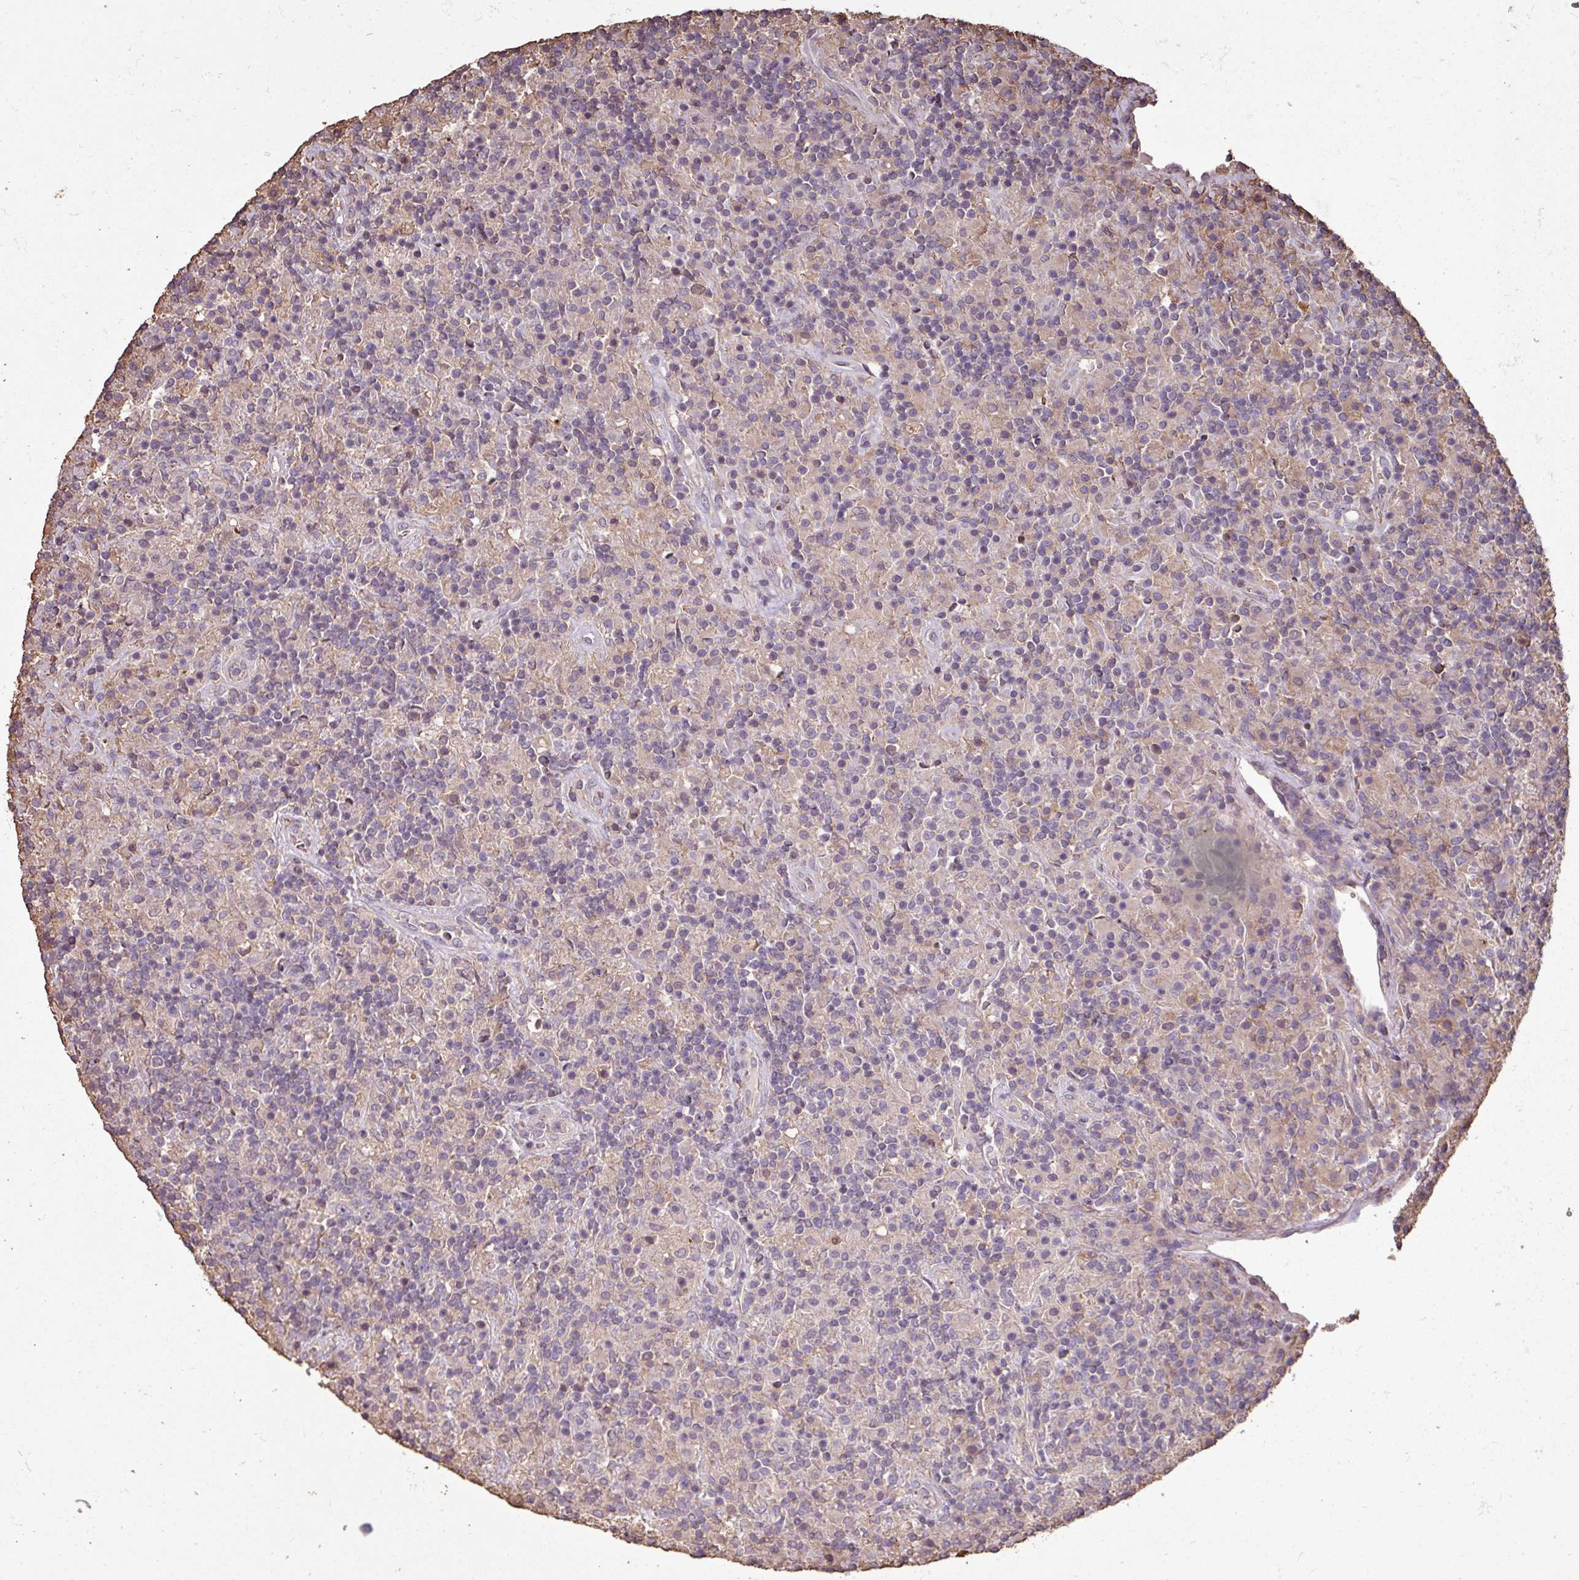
{"staining": {"intensity": "negative", "quantity": "none", "location": "none"}, "tissue": "lymphoma", "cell_type": "Tumor cells", "image_type": "cancer", "snomed": [{"axis": "morphology", "description": "Hodgkin's disease, NOS"}, {"axis": "topography", "description": "Lymph node"}], "caption": "DAB (3,3'-diaminobenzidine) immunohistochemical staining of human Hodgkin's disease exhibits no significant staining in tumor cells.", "gene": "CAMK2B", "patient": {"sex": "male", "age": 70}}